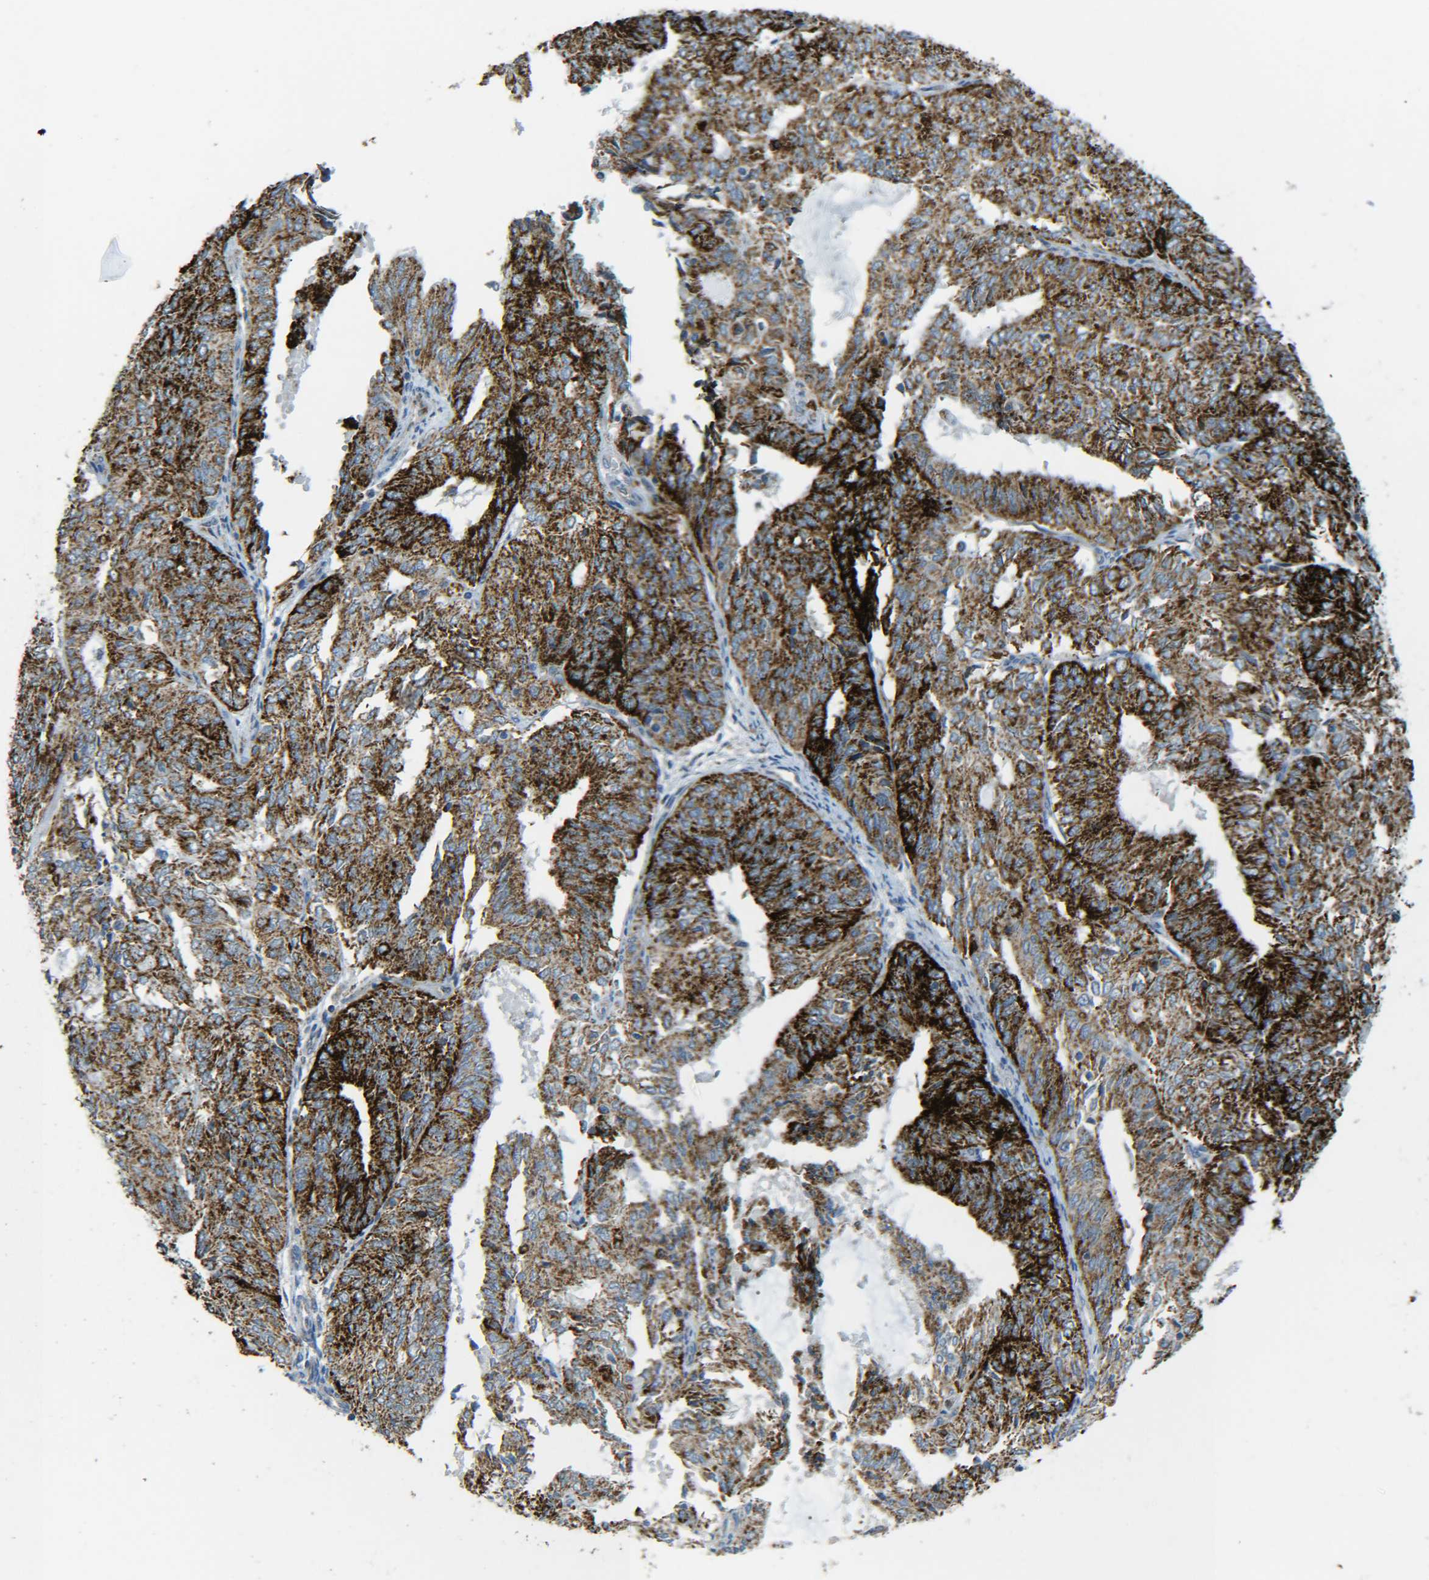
{"staining": {"intensity": "strong", "quantity": ">75%", "location": "cytoplasmic/membranous"}, "tissue": "endometrial cancer", "cell_type": "Tumor cells", "image_type": "cancer", "snomed": [{"axis": "morphology", "description": "Adenocarcinoma, NOS"}, {"axis": "topography", "description": "Uterus"}], "caption": "There is high levels of strong cytoplasmic/membranous expression in tumor cells of endometrial adenocarcinoma, as demonstrated by immunohistochemical staining (brown color).", "gene": "CYB5R1", "patient": {"sex": "female", "age": 60}}